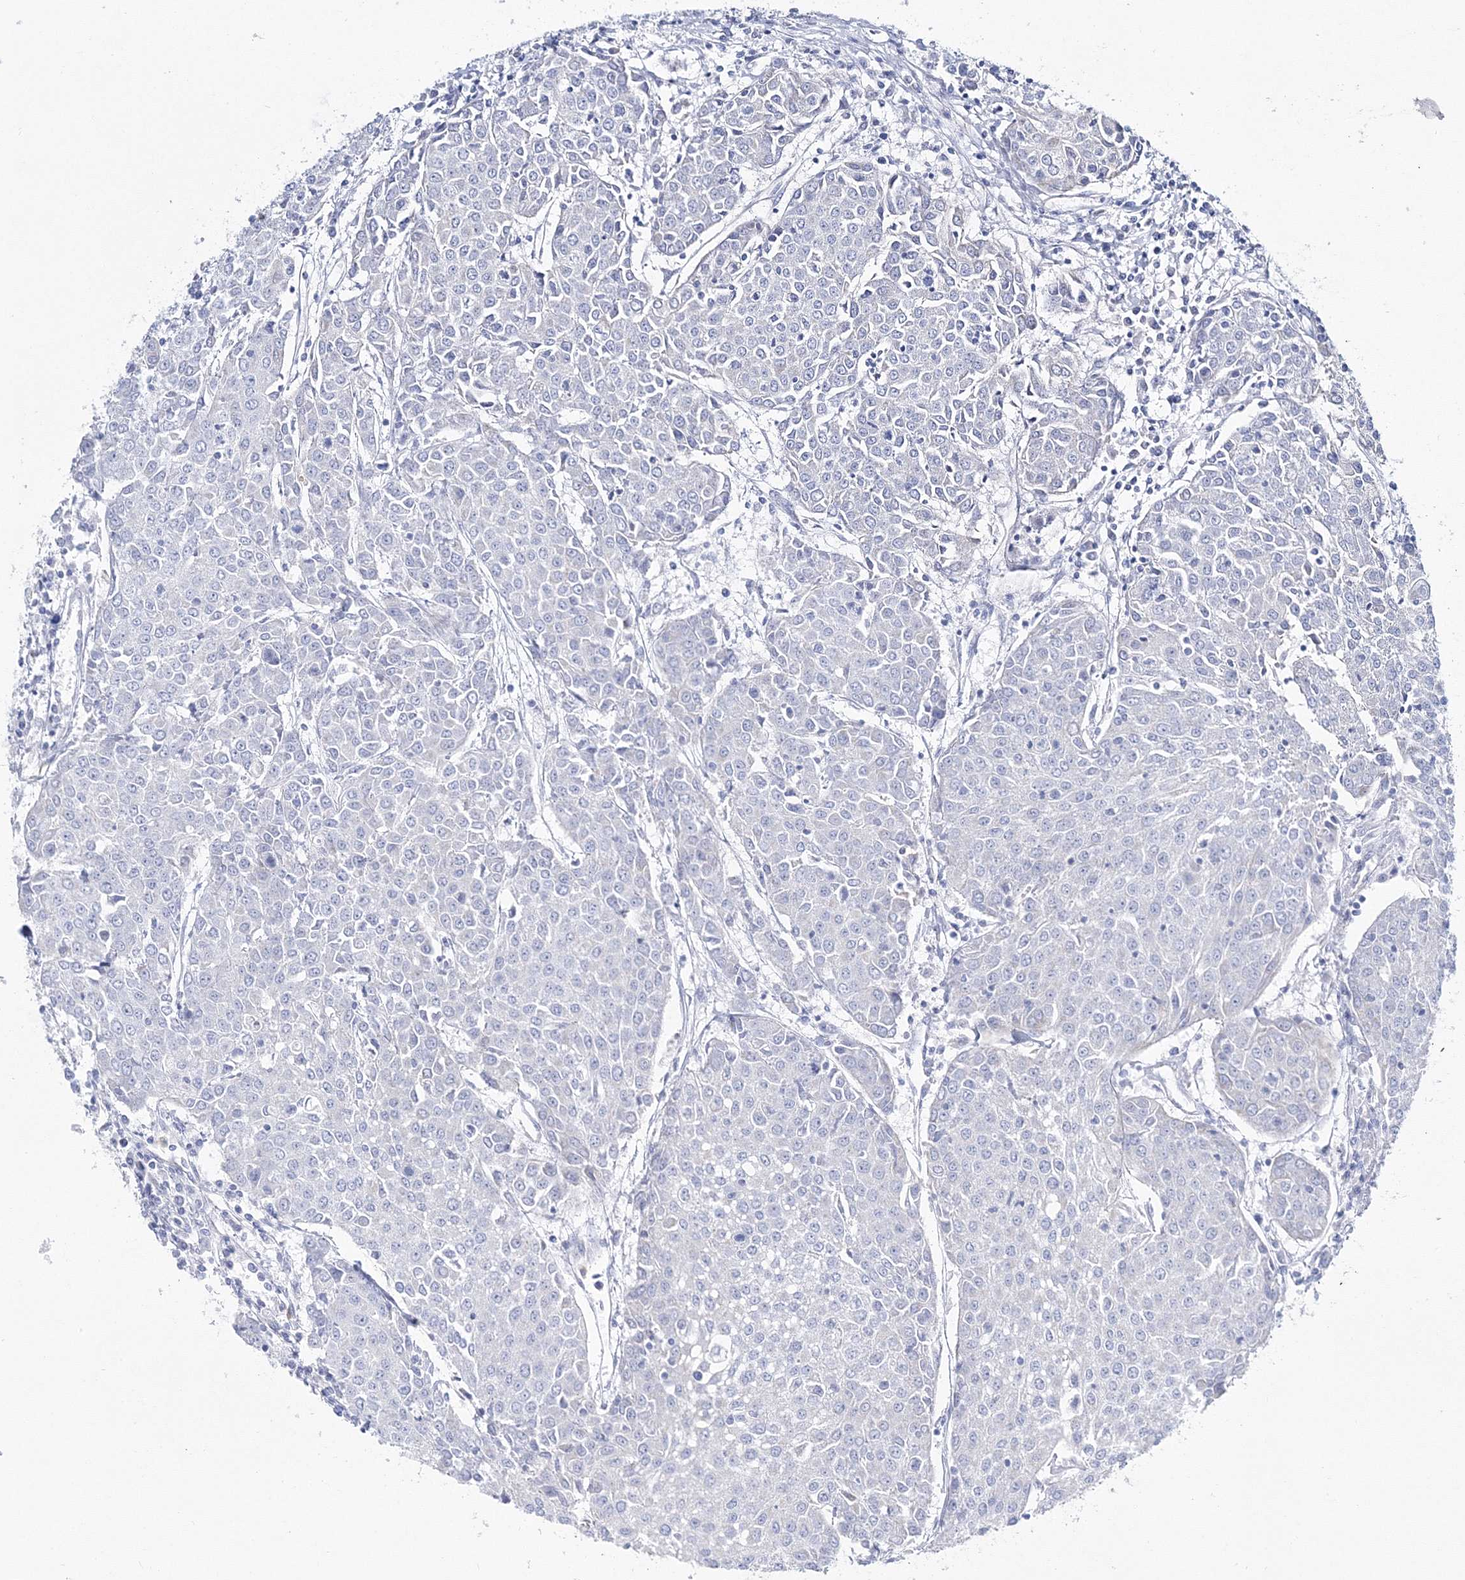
{"staining": {"intensity": "negative", "quantity": "none", "location": "none"}, "tissue": "urothelial cancer", "cell_type": "Tumor cells", "image_type": "cancer", "snomed": [{"axis": "morphology", "description": "Urothelial carcinoma, High grade"}, {"axis": "topography", "description": "Urinary bladder"}], "caption": "IHC histopathology image of urothelial carcinoma (high-grade) stained for a protein (brown), which displays no expression in tumor cells.", "gene": "HIBCH", "patient": {"sex": "female", "age": 85}}